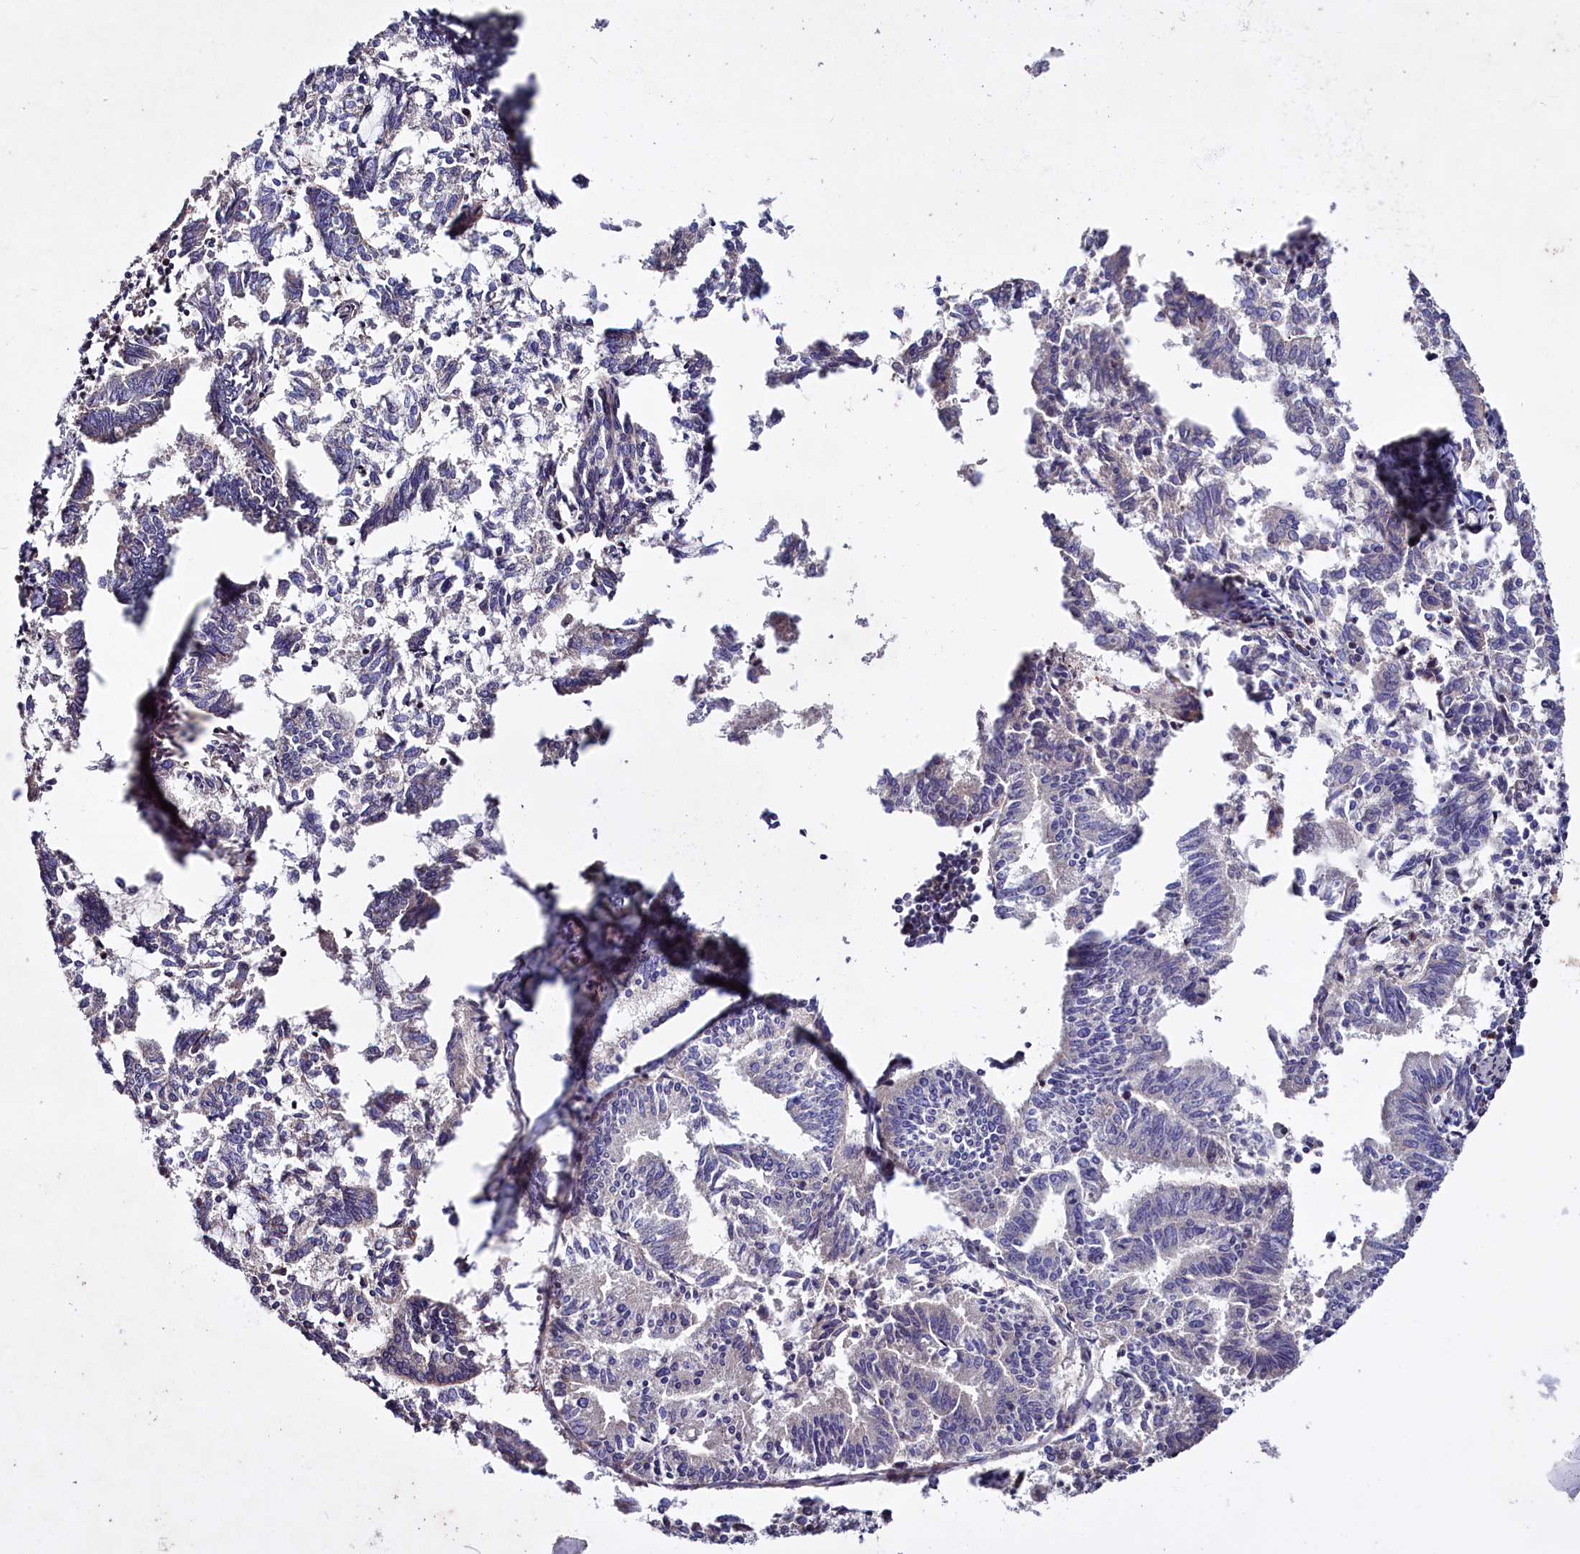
{"staining": {"intensity": "negative", "quantity": "none", "location": "none"}, "tissue": "endometrial cancer", "cell_type": "Tumor cells", "image_type": "cancer", "snomed": [{"axis": "morphology", "description": "Adenocarcinoma, NOS"}, {"axis": "topography", "description": "Endometrium"}], "caption": "Histopathology image shows no protein positivity in tumor cells of endometrial adenocarcinoma tissue.", "gene": "RPUSD3", "patient": {"sex": "female", "age": 79}}